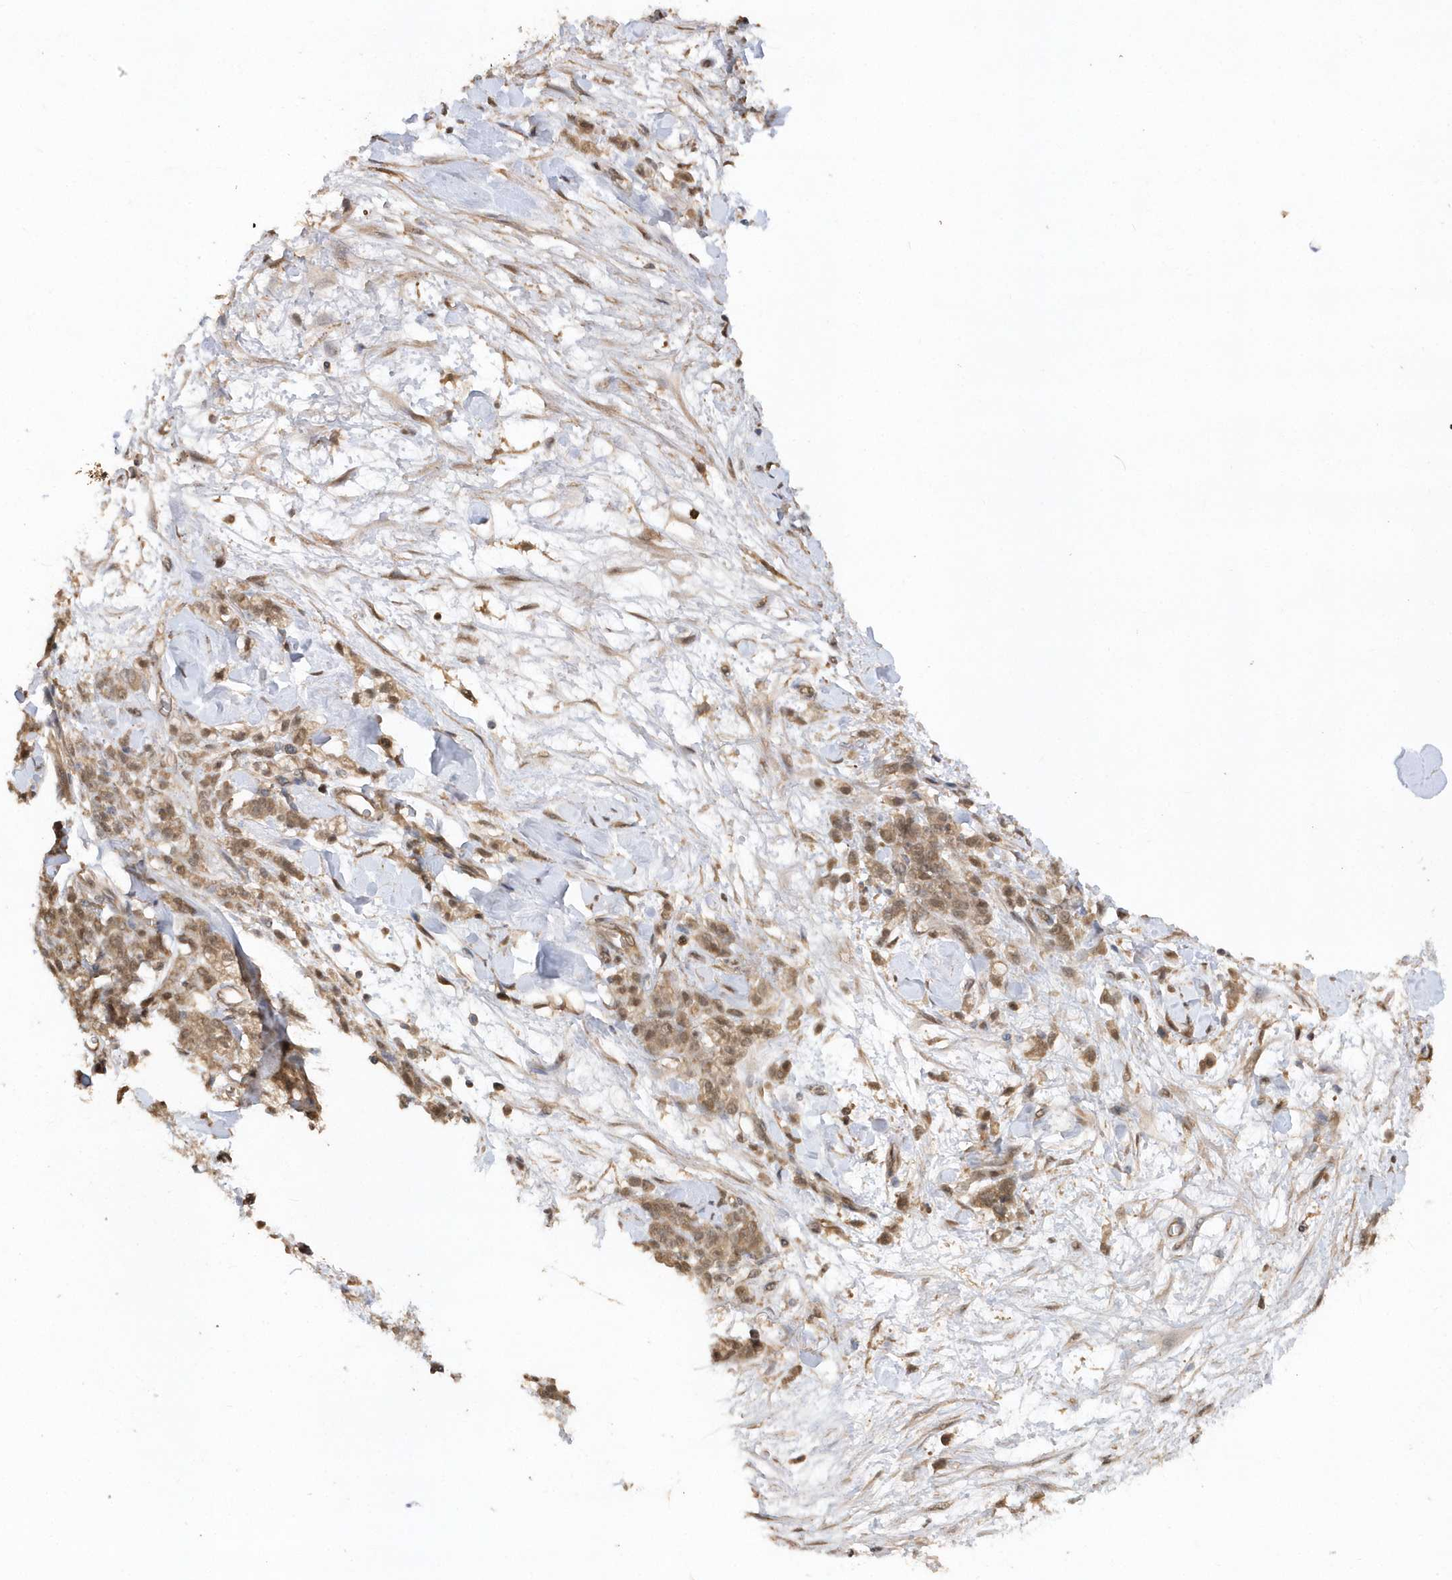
{"staining": {"intensity": "moderate", "quantity": ">75%", "location": "cytoplasmic/membranous,nuclear"}, "tissue": "stomach cancer", "cell_type": "Tumor cells", "image_type": "cancer", "snomed": [{"axis": "morphology", "description": "Normal tissue, NOS"}, {"axis": "morphology", "description": "Adenocarcinoma, NOS"}, {"axis": "topography", "description": "Stomach"}], "caption": "This is a photomicrograph of IHC staining of stomach cancer, which shows moderate positivity in the cytoplasmic/membranous and nuclear of tumor cells.", "gene": "RPE", "patient": {"sex": "male", "age": 82}}